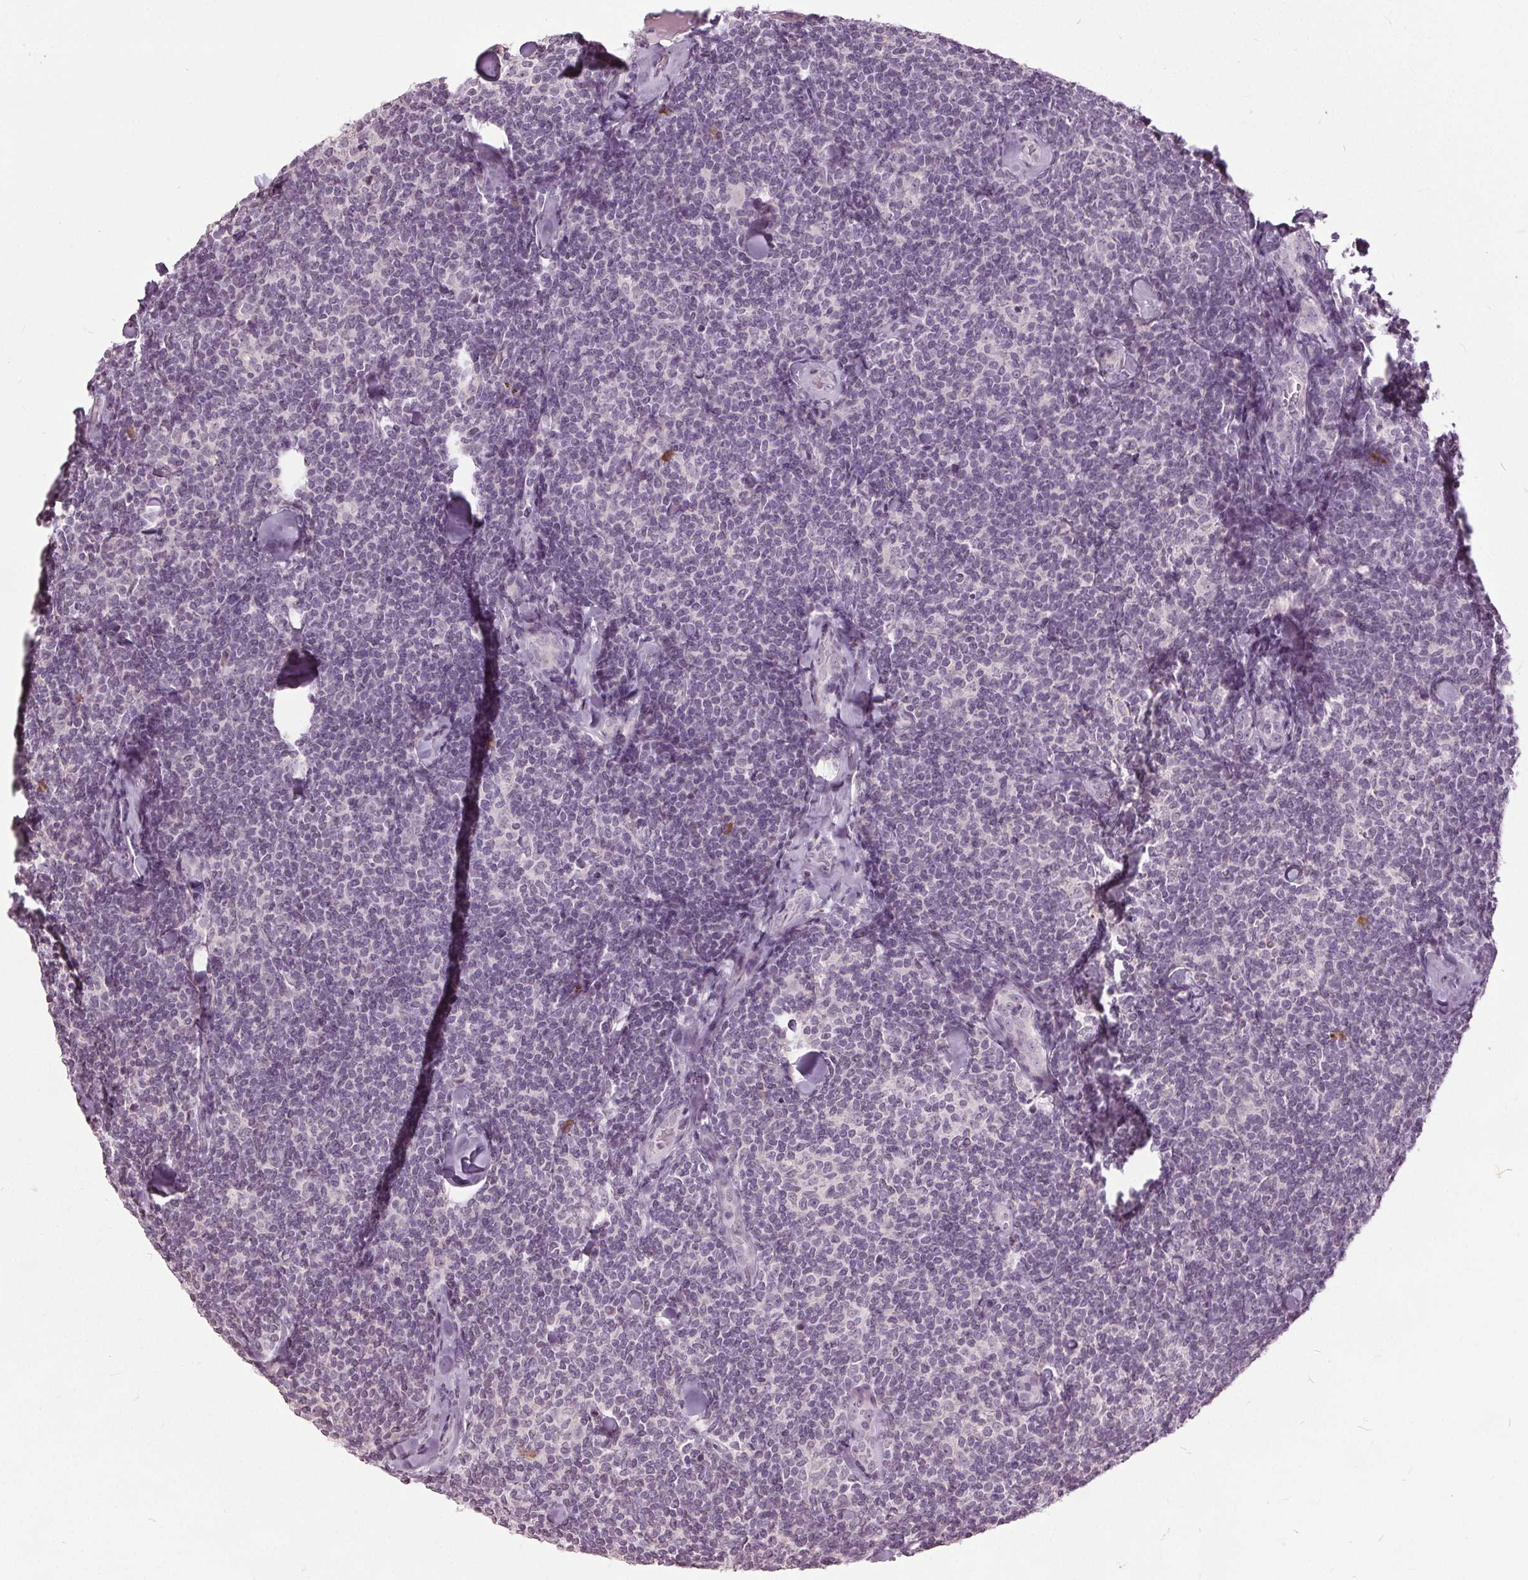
{"staining": {"intensity": "negative", "quantity": "none", "location": "none"}, "tissue": "lymphoma", "cell_type": "Tumor cells", "image_type": "cancer", "snomed": [{"axis": "morphology", "description": "Malignant lymphoma, non-Hodgkin's type, Low grade"}, {"axis": "topography", "description": "Lymph node"}], "caption": "Immunohistochemistry micrograph of neoplastic tissue: lymphoma stained with DAB reveals no significant protein staining in tumor cells.", "gene": "CXCL16", "patient": {"sex": "female", "age": 56}}